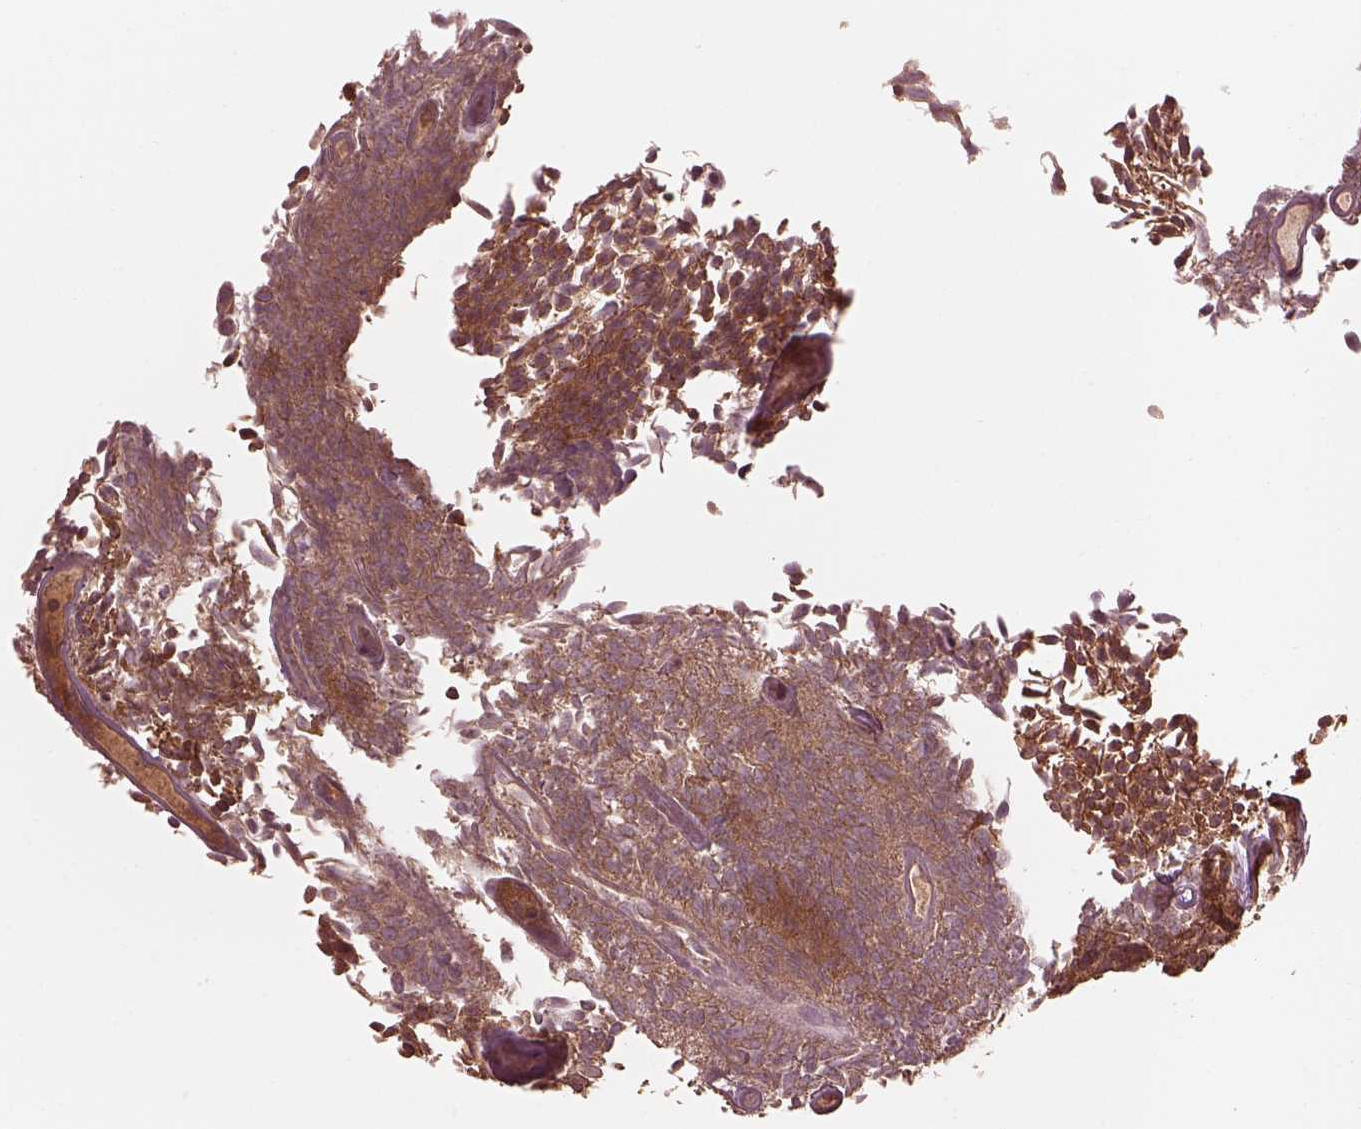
{"staining": {"intensity": "moderate", "quantity": ">75%", "location": "cytoplasmic/membranous"}, "tissue": "urothelial cancer", "cell_type": "Tumor cells", "image_type": "cancer", "snomed": [{"axis": "morphology", "description": "Urothelial carcinoma, Low grade"}, {"axis": "topography", "description": "Urinary bladder"}], "caption": "Human urothelial carcinoma (low-grade) stained with a brown dye demonstrates moderate cytoplasmic/membranous positive positivity in about >75% of tumor cells.", "gene": "PIK3R2", "patient": {"sex": "male", "age": 77}}